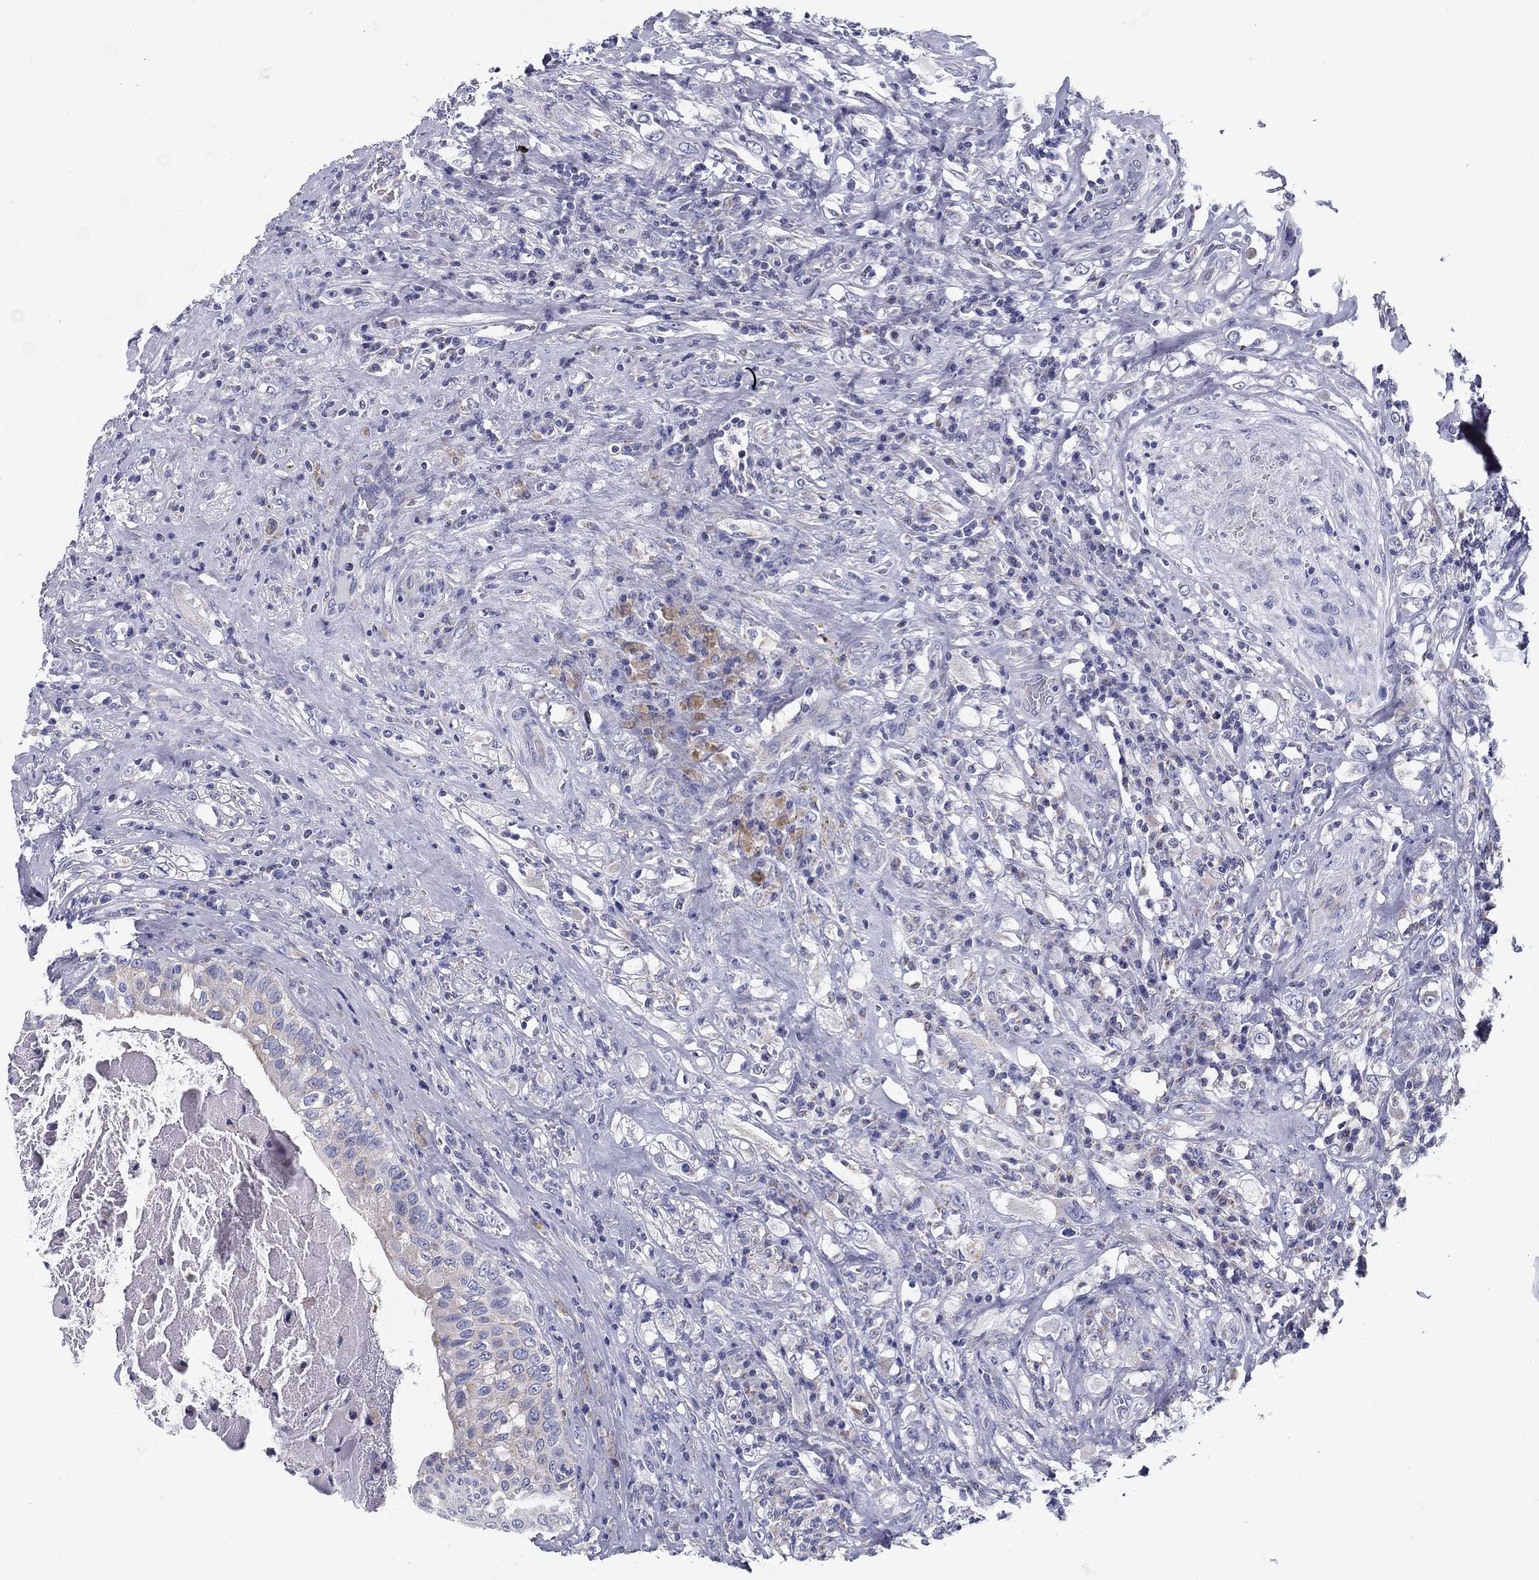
{"staining": {"intensity": "negative", "quantity": "none", "location": "none"}, "tissue": "testis cancer", "cell_type": "Tumor cells", "image_type": "cancer", "snomed": [{"axis": "morphology", "description": "Necrosis, NOS"}, {"axis": "morphology", "description": "Carcinoma, Embryonal, NOS"}, {"axis": "topography", "description": "Testis"}], "caption": "DAB immunohistochemical staining of human testis embryonal carcinoma displays no significant positivity in tumor cells.", "gene": "UPB1", "patient": {"sex": "male", "age": 19}}